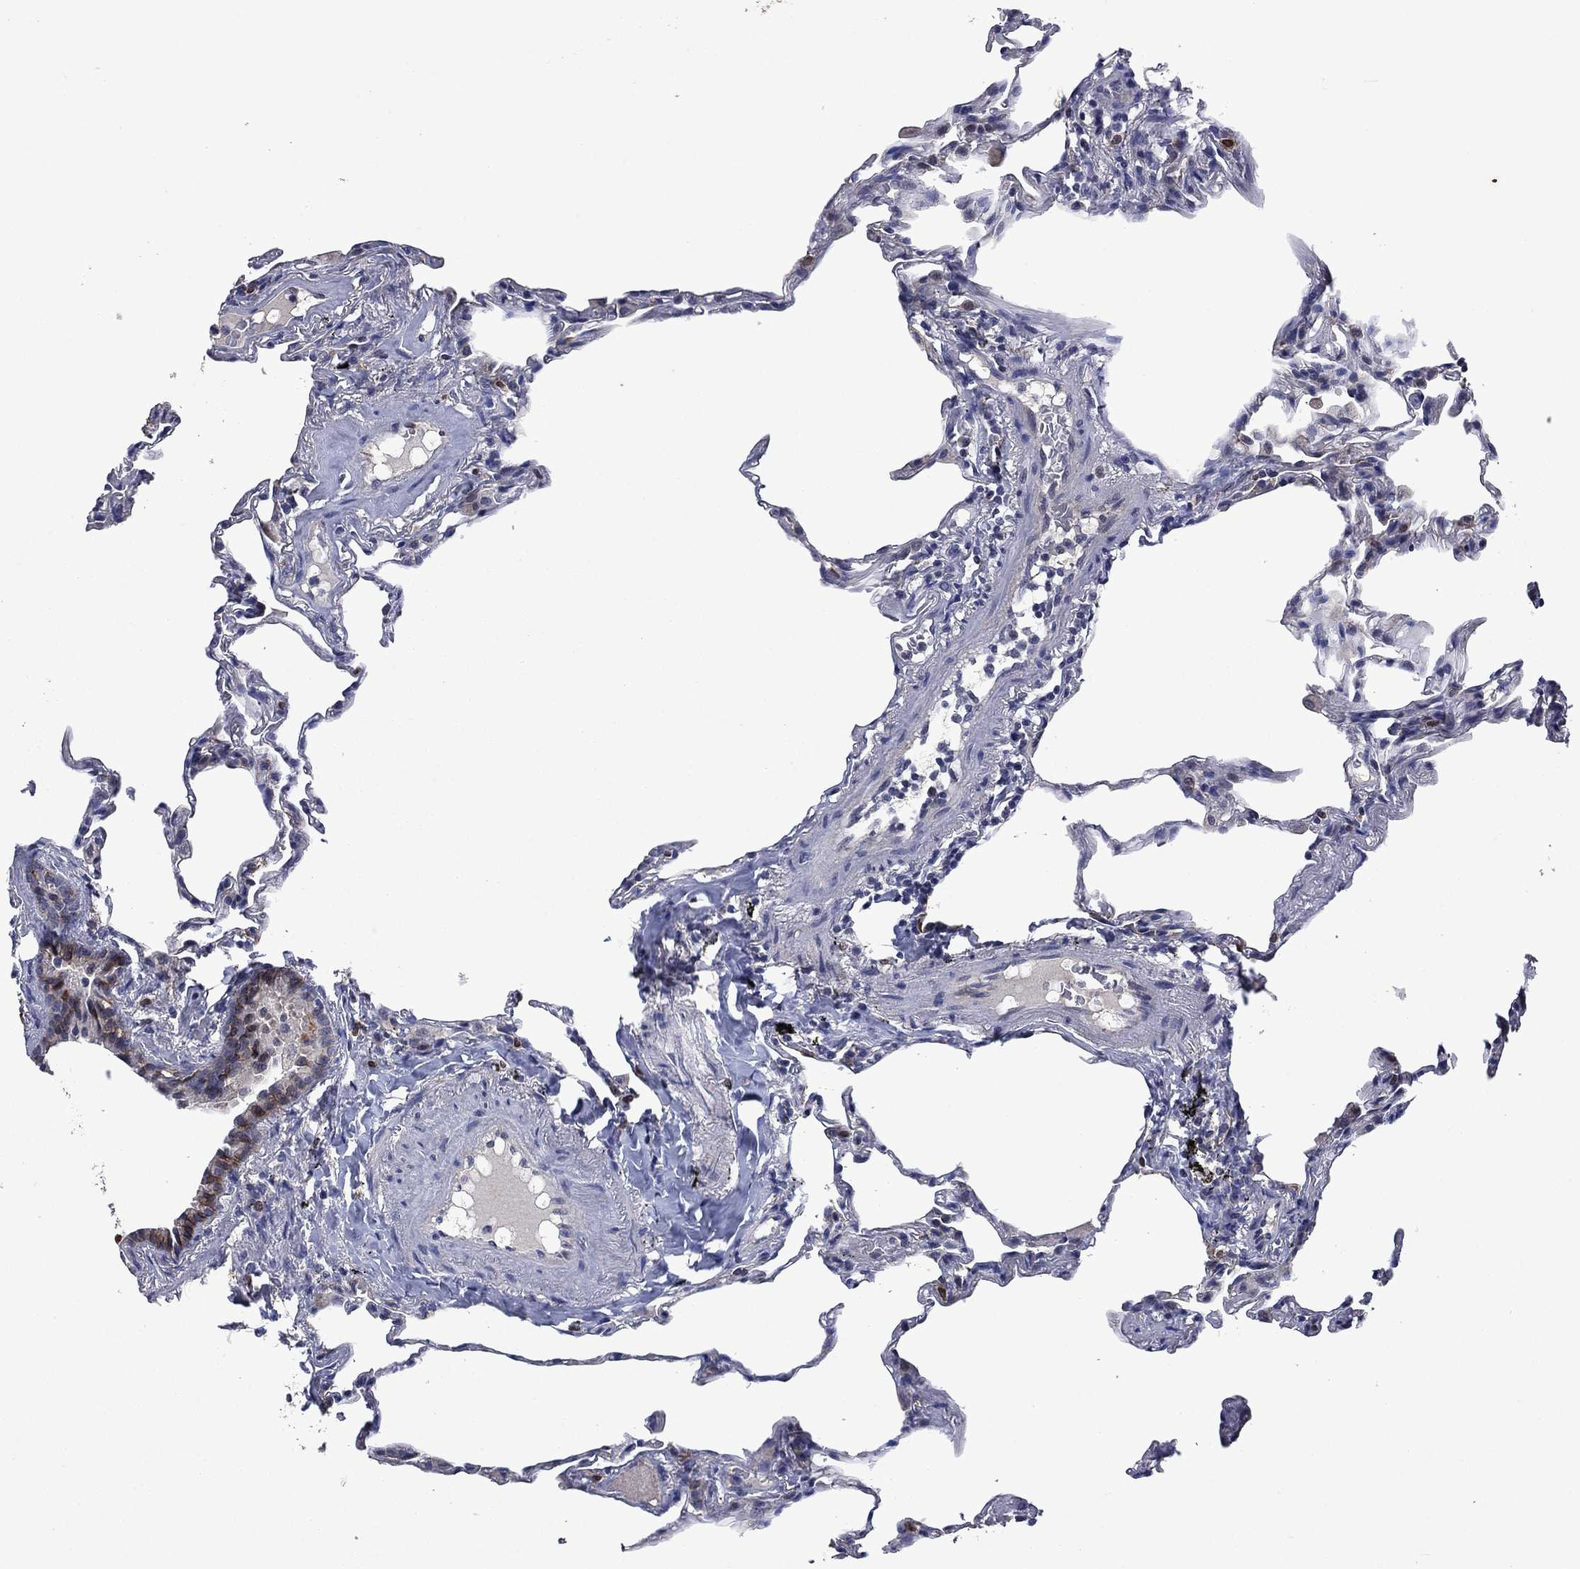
{"staining": {"intensity": "negative", "quantity": "none", "location": "none"}, "tissue": "lung", "cell_type": "Alveolar cells", "image_type": "normal", "snomed": [{"axis": "morphology", "description": "Normal tissue, NOS"}, {"axis": "topography", "description": "Lung"}], "caption": "Lung was stained to show a protein in brown. There is no significant staining in alveolar cells. (Brightfield microscopy of DAB (3,3'-diaminobenzidine) immunohistochemistry (IHC) at high magnification).", "gene": "PHKA1", "patient": {"sex": "female", "age": 57}}